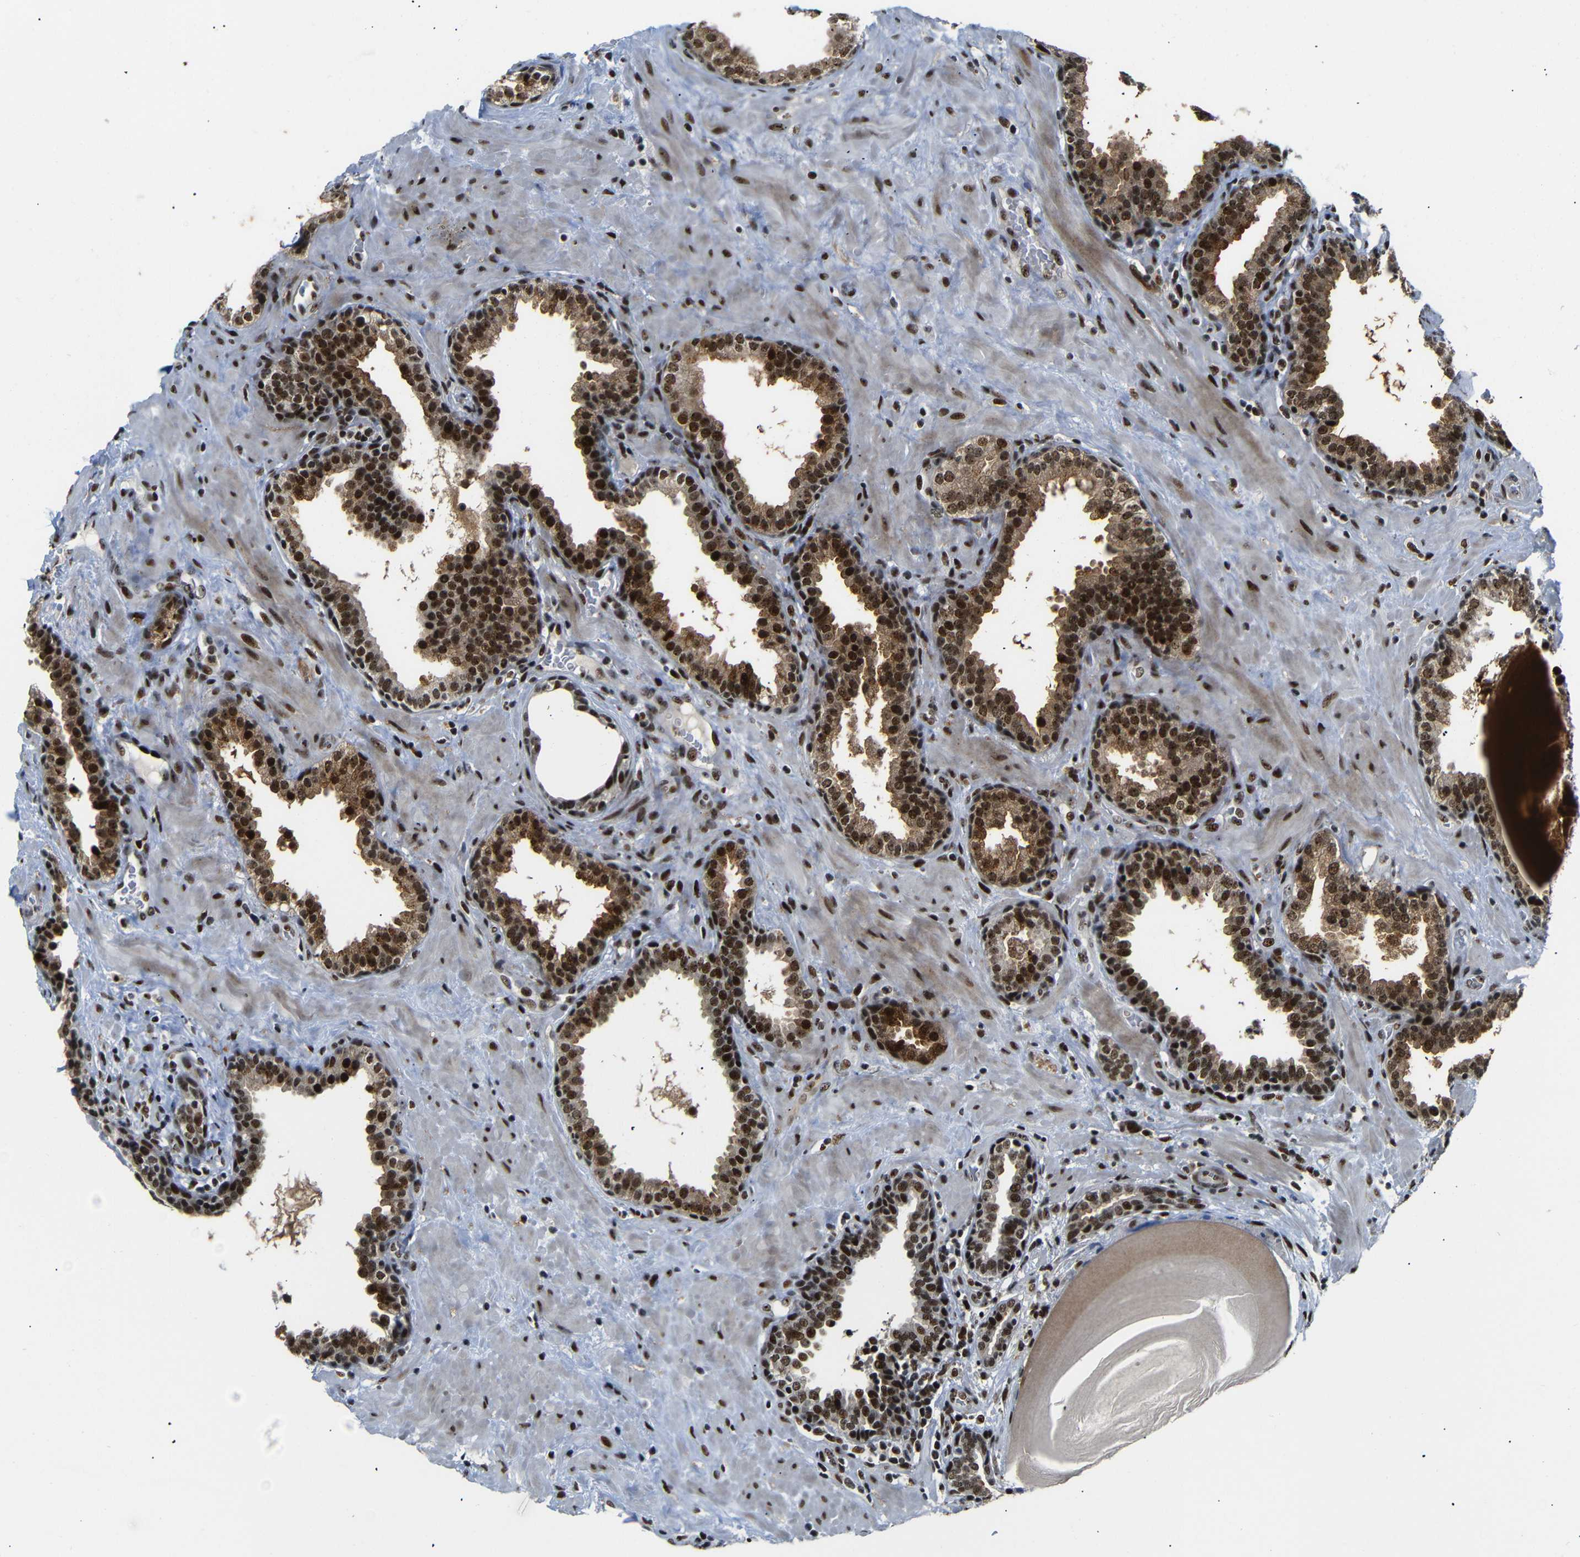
{"staining": {"intensity": "strong", "quantity": ">75%", "location": "cytoplasmic/membranous,nuclear"}, "tissue": "prostate", "cell_type": "Glandular cells", "image_type": "normal", "snomed": [{"axis": "morphology", "description": "Normal tissue, NOS"}, {"axis": "topography", "description": "Prostate"}], "caption": "Immunohistochemistry (DAB (3,3'-diaminobenzidine)) staining of normal human prostate displays strong cytoplasmic/membranous,nuclear protein expression in about >75% of glandular cells. The staining is performed using DAB (3,3'-diaminobenzidine) brown chromogen to label protein expression. The nuclei are counter-stained blue using hematoxylin.", "gene": "SETDB2", "patient": {"sex": "male", "age": 51}}